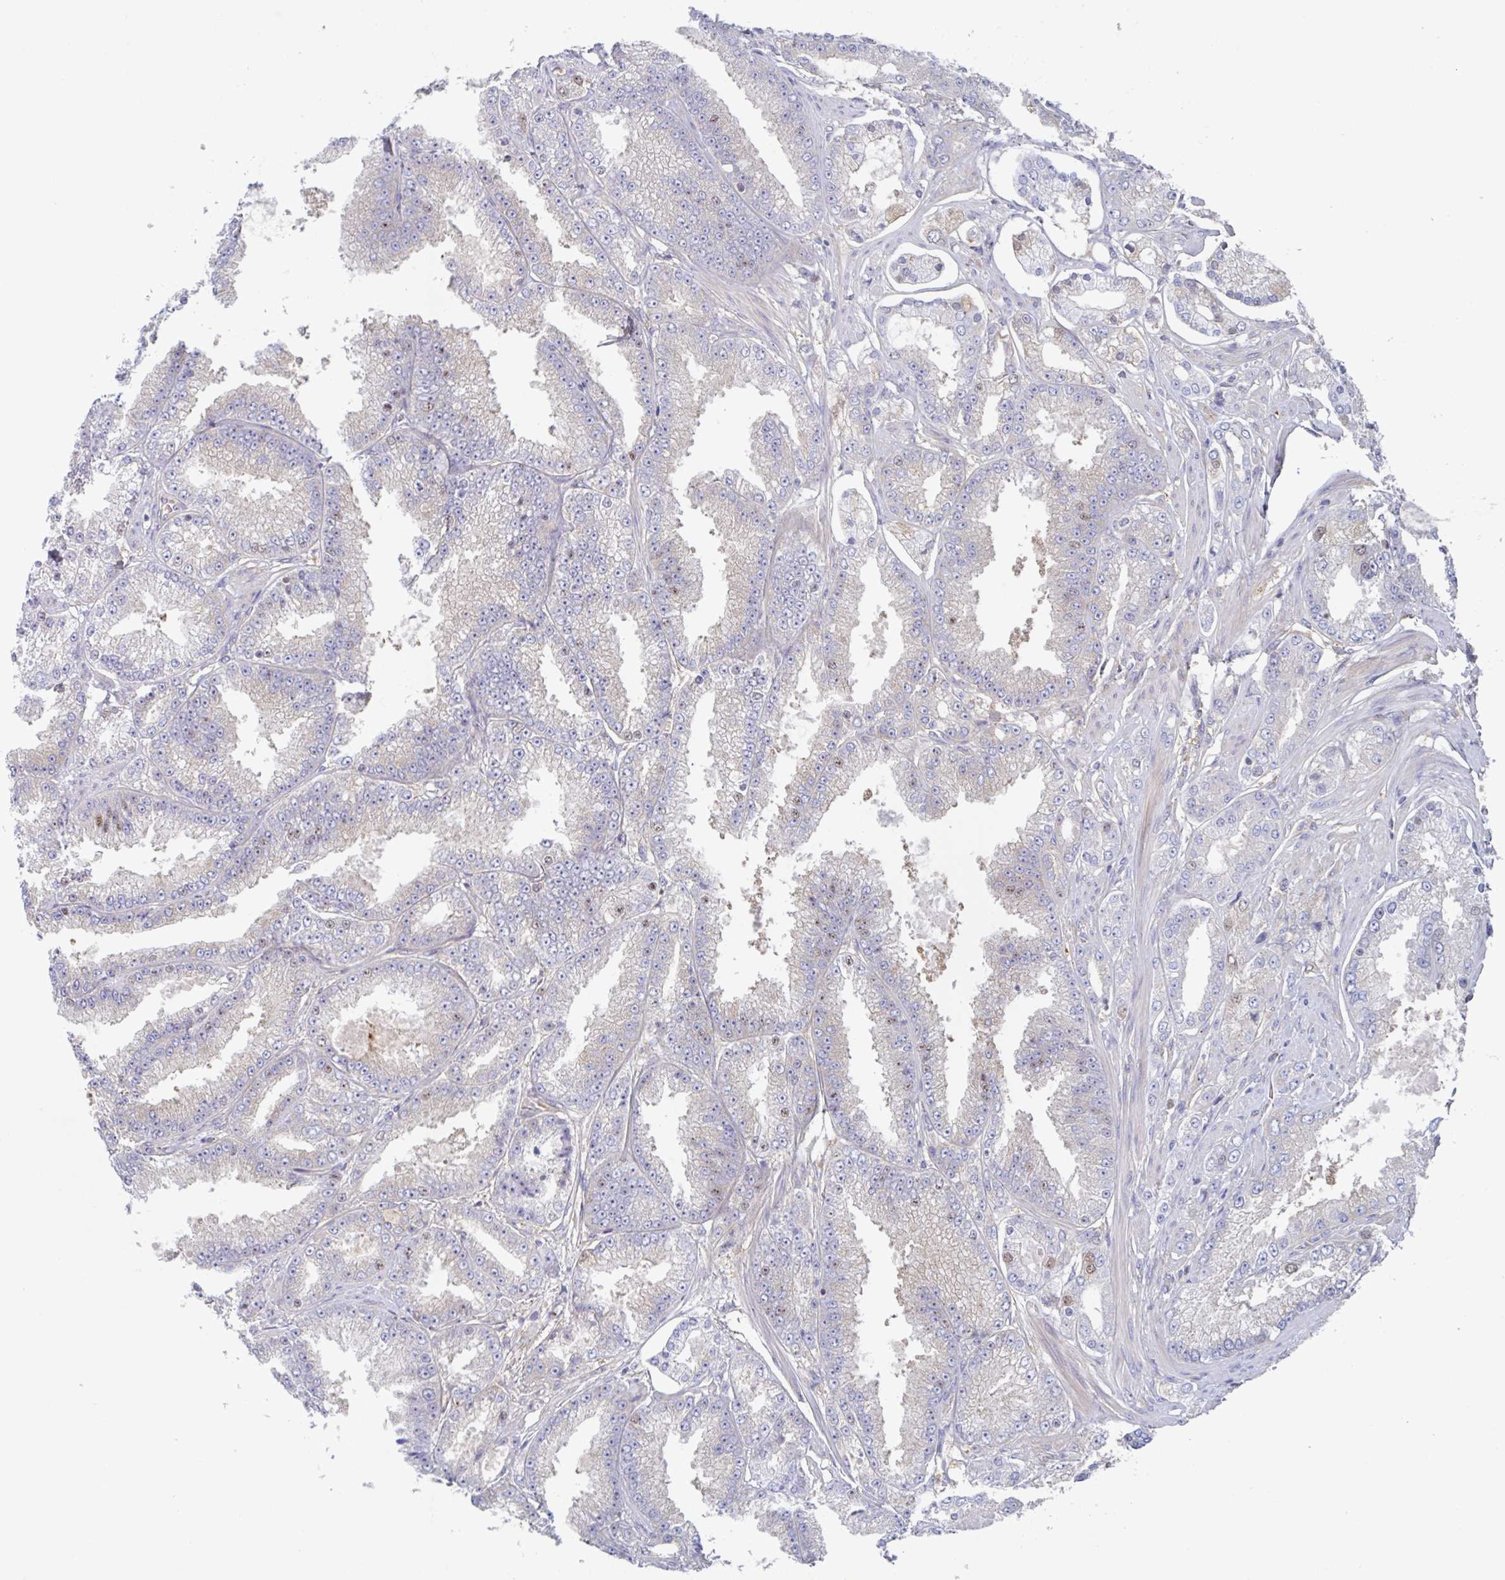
{"staining": {"intensity": "negative", "quantity": "none", "location": "none"}, "tissue": "prostate cancer", "cell_type": "Tumor cells", "image_type": "cancer", "snomed": [{"axis": "morphology", "description": "Adenocarcinoma, High grade"}, {"axis": "topography", "description": "Prostate"}], "caption": "Tumor cells show no significant expression in prostate cancer.", "gene": "AMPD2", "patient": {"sex": "male", "age": 68}}